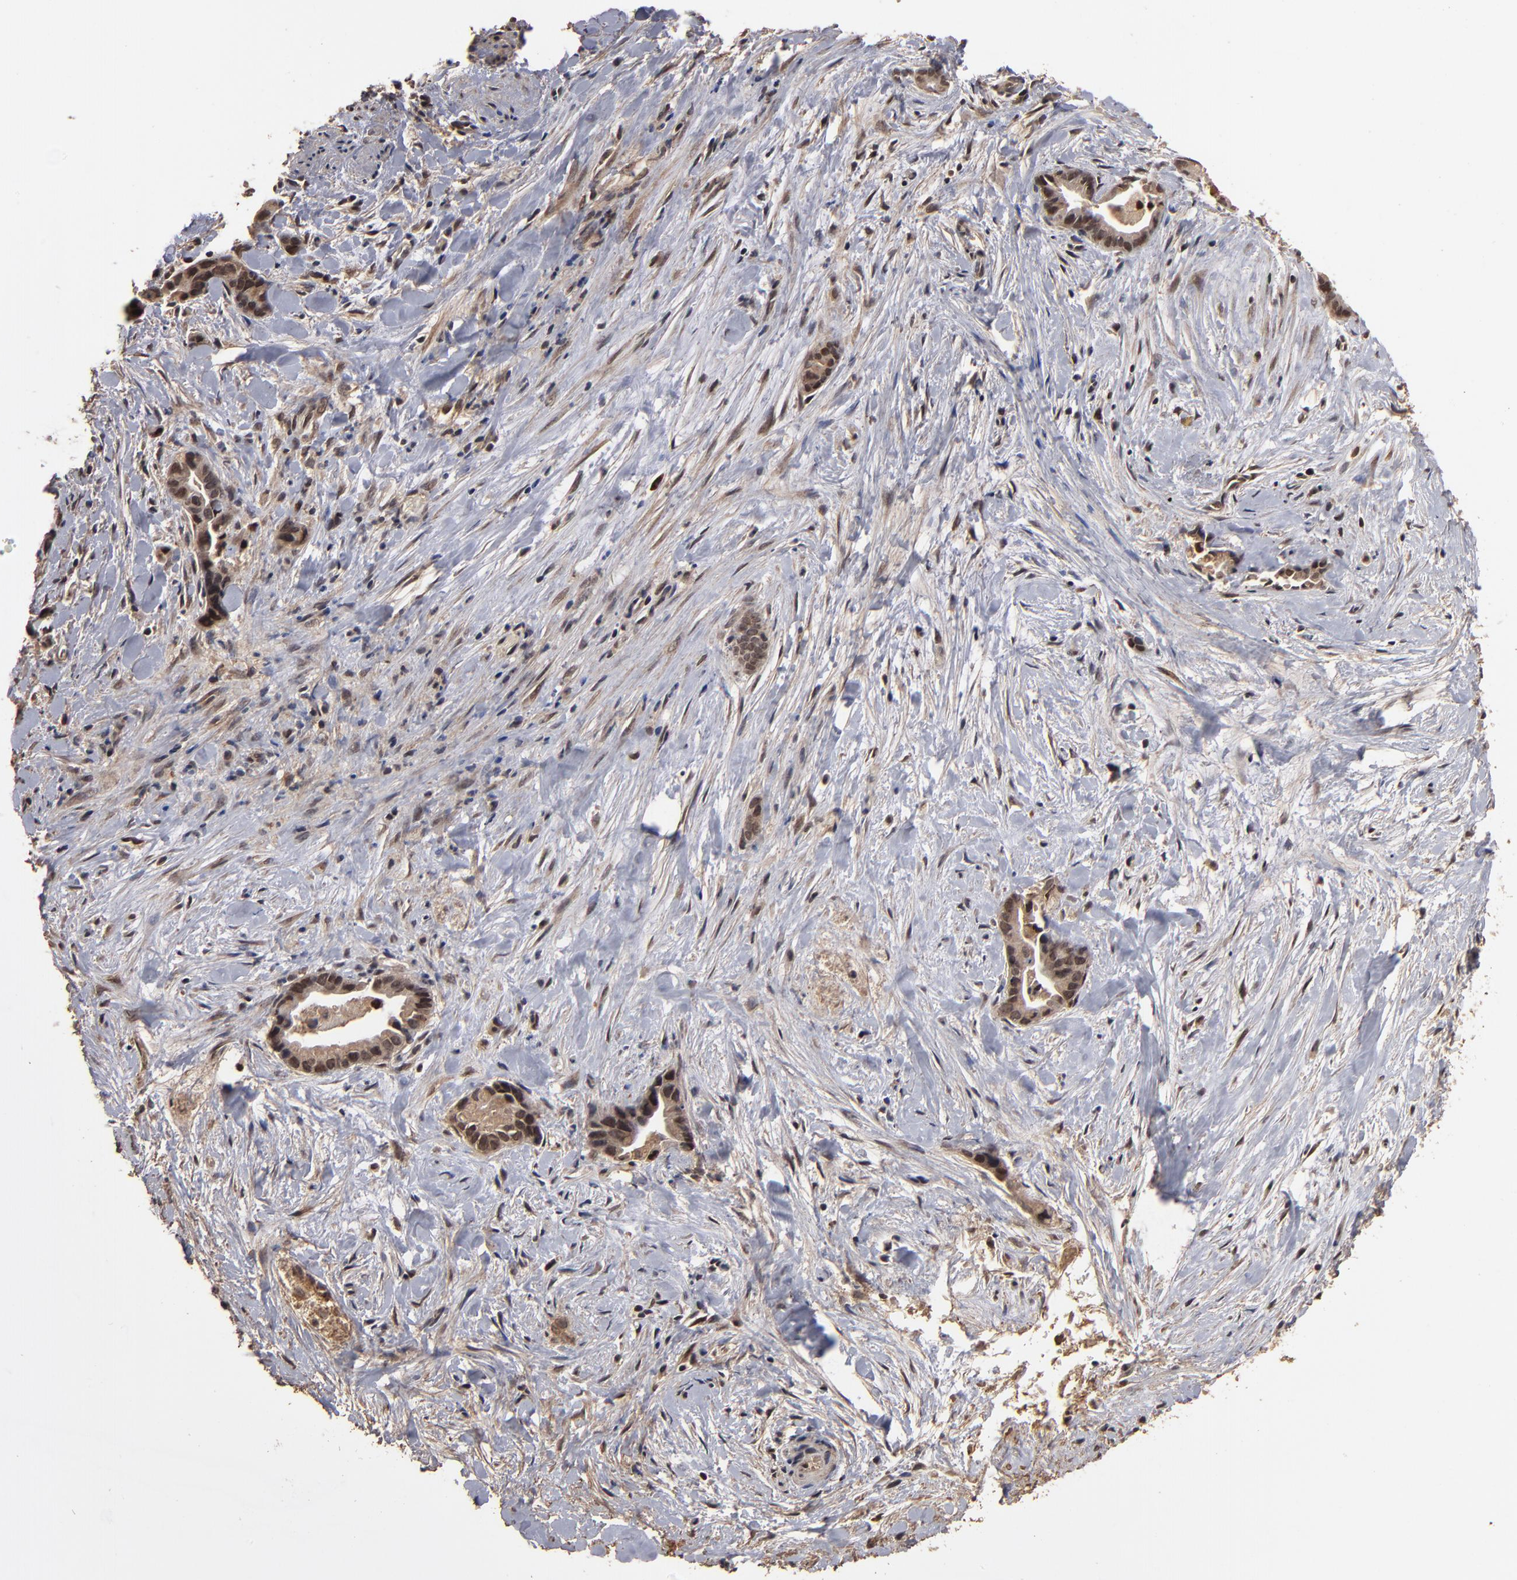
{"staining": {"intensity": "strong", "quantity": ">75%", "location": "cytoplasmic/membranous,nuclear"}, "tissue": "liver cancer", "cell_type": "Tumor cells", "image_type": "cancer", "snomed": [{"axis": "morphology", "description": "Cholangiocarcinoma"}, {"axis": "topography", "description": "Liver"}], "caption": "This micrograph demonstrates immunohistochemistry staining of liver cancer (cholangiocarcinoma), with high strong cytoplasmic/membranous and nuclear expression in about >75% of tumor cells.", "gene": "NXF2B", "patient": {"sex": "female", "age": 55}}